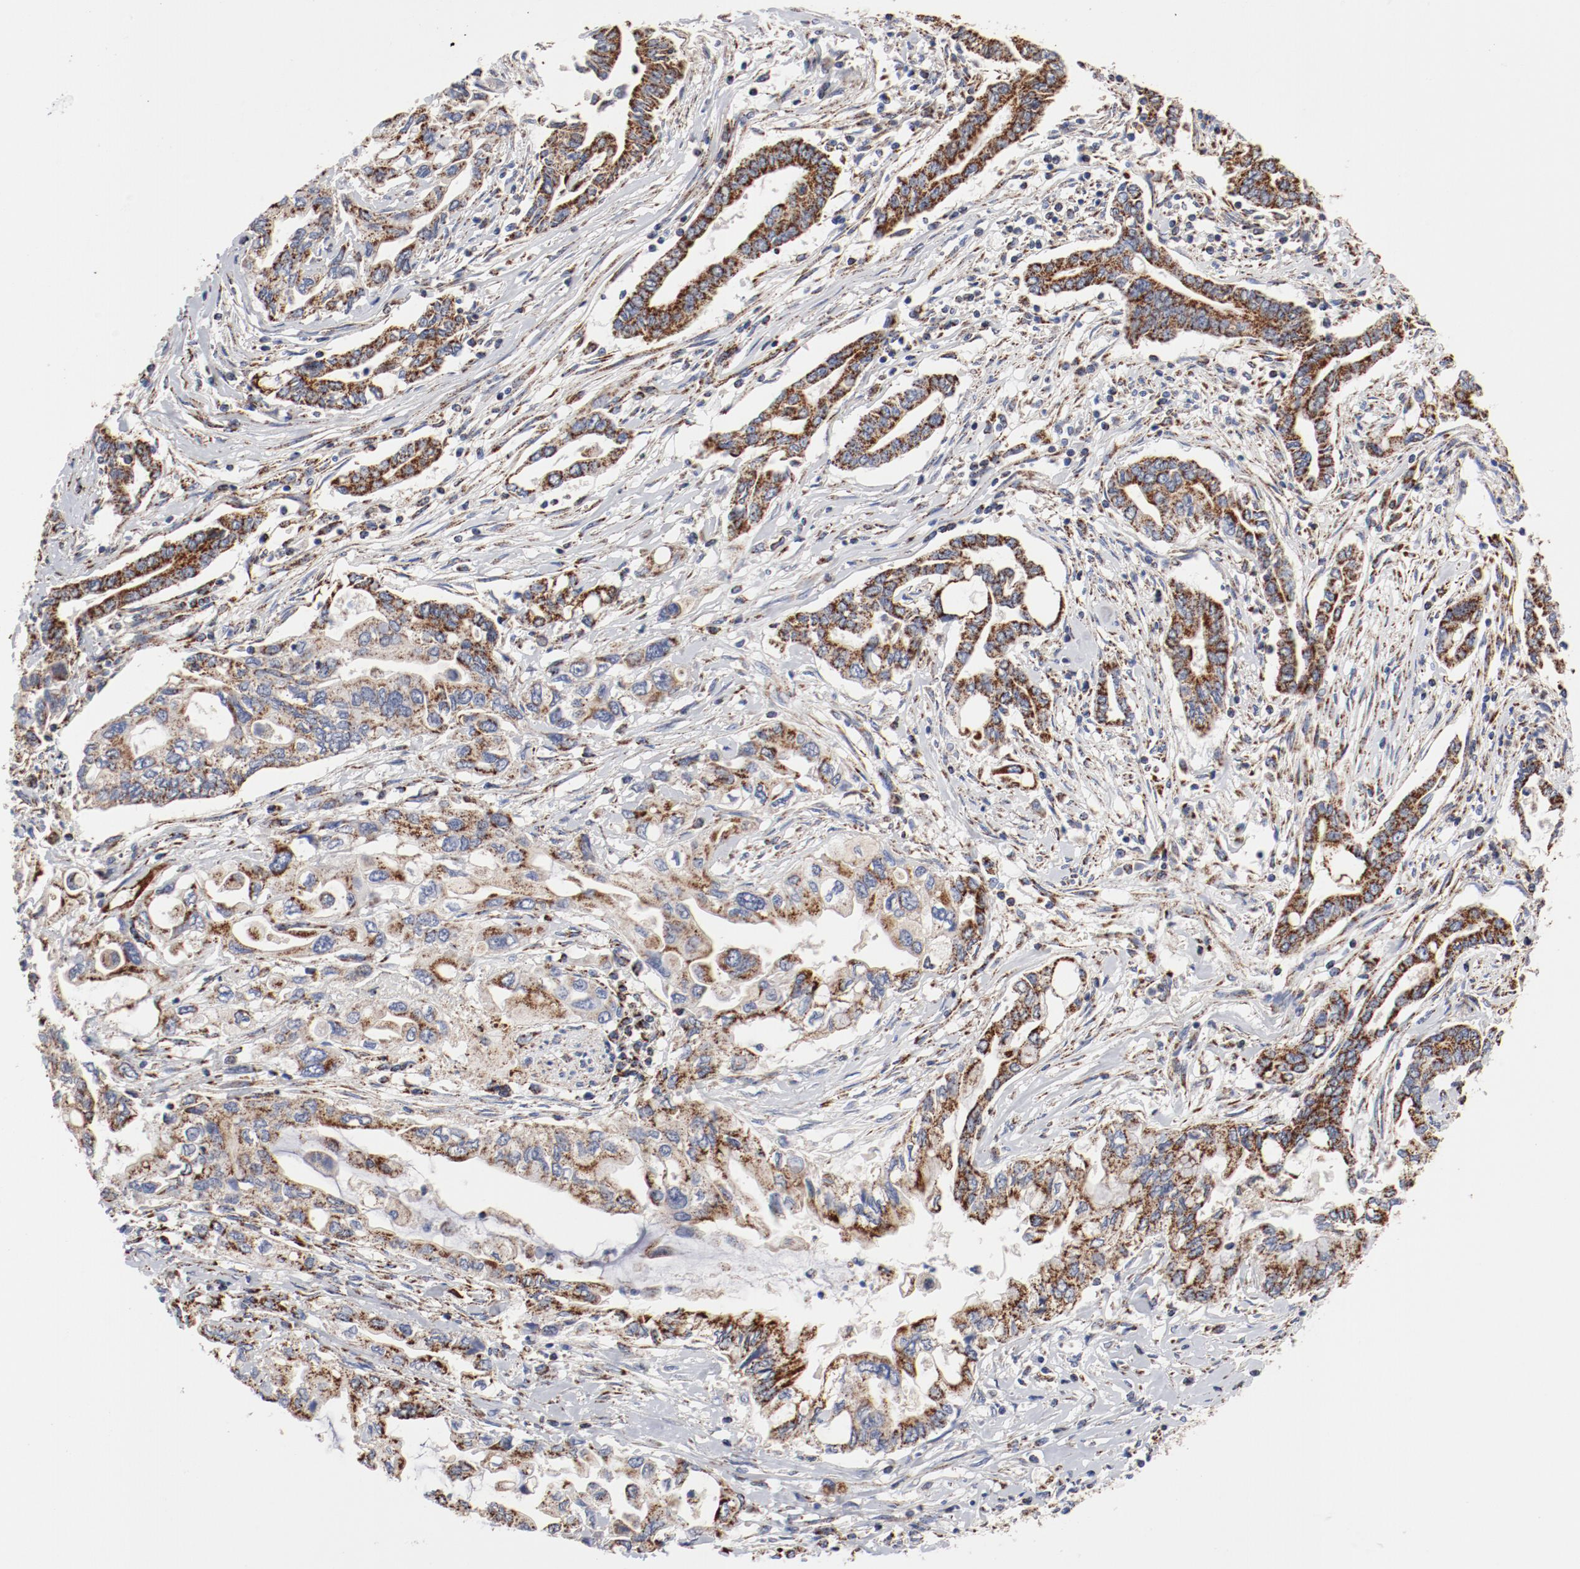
{"staining": {"intensity": "strong", "quantity": ">75%", "location": "cytoplasmic/membranous"}, "tissue": "pancreatic cancer", "cell_type": "Tumor cells", "image_type": "cancer", "snomed": [{"axis": "morphology", "description": "Adenocarcinoma, NOS"}, {"axis": "topography", "description": "Pancreas"}], "caption": "High-magnification brightfield microscopy of pancreatic cancer (adenocarcinoma) stained with DAB (3,3'-diaminobenzidine) (brown) and counterstained with hematoxylin (blue). tumor cells exhibit strong cytoplasmic/membranous staining is present in approximately>75% of cells. The staining is performed using DAB (3,3'-diaminobenzidine) brown chromogen to label protein expression. The nuclei are counter-stained blue using hematoxylin.", "gene": "NDUFV2", "patient": {"sex": "female", "age": 57}}